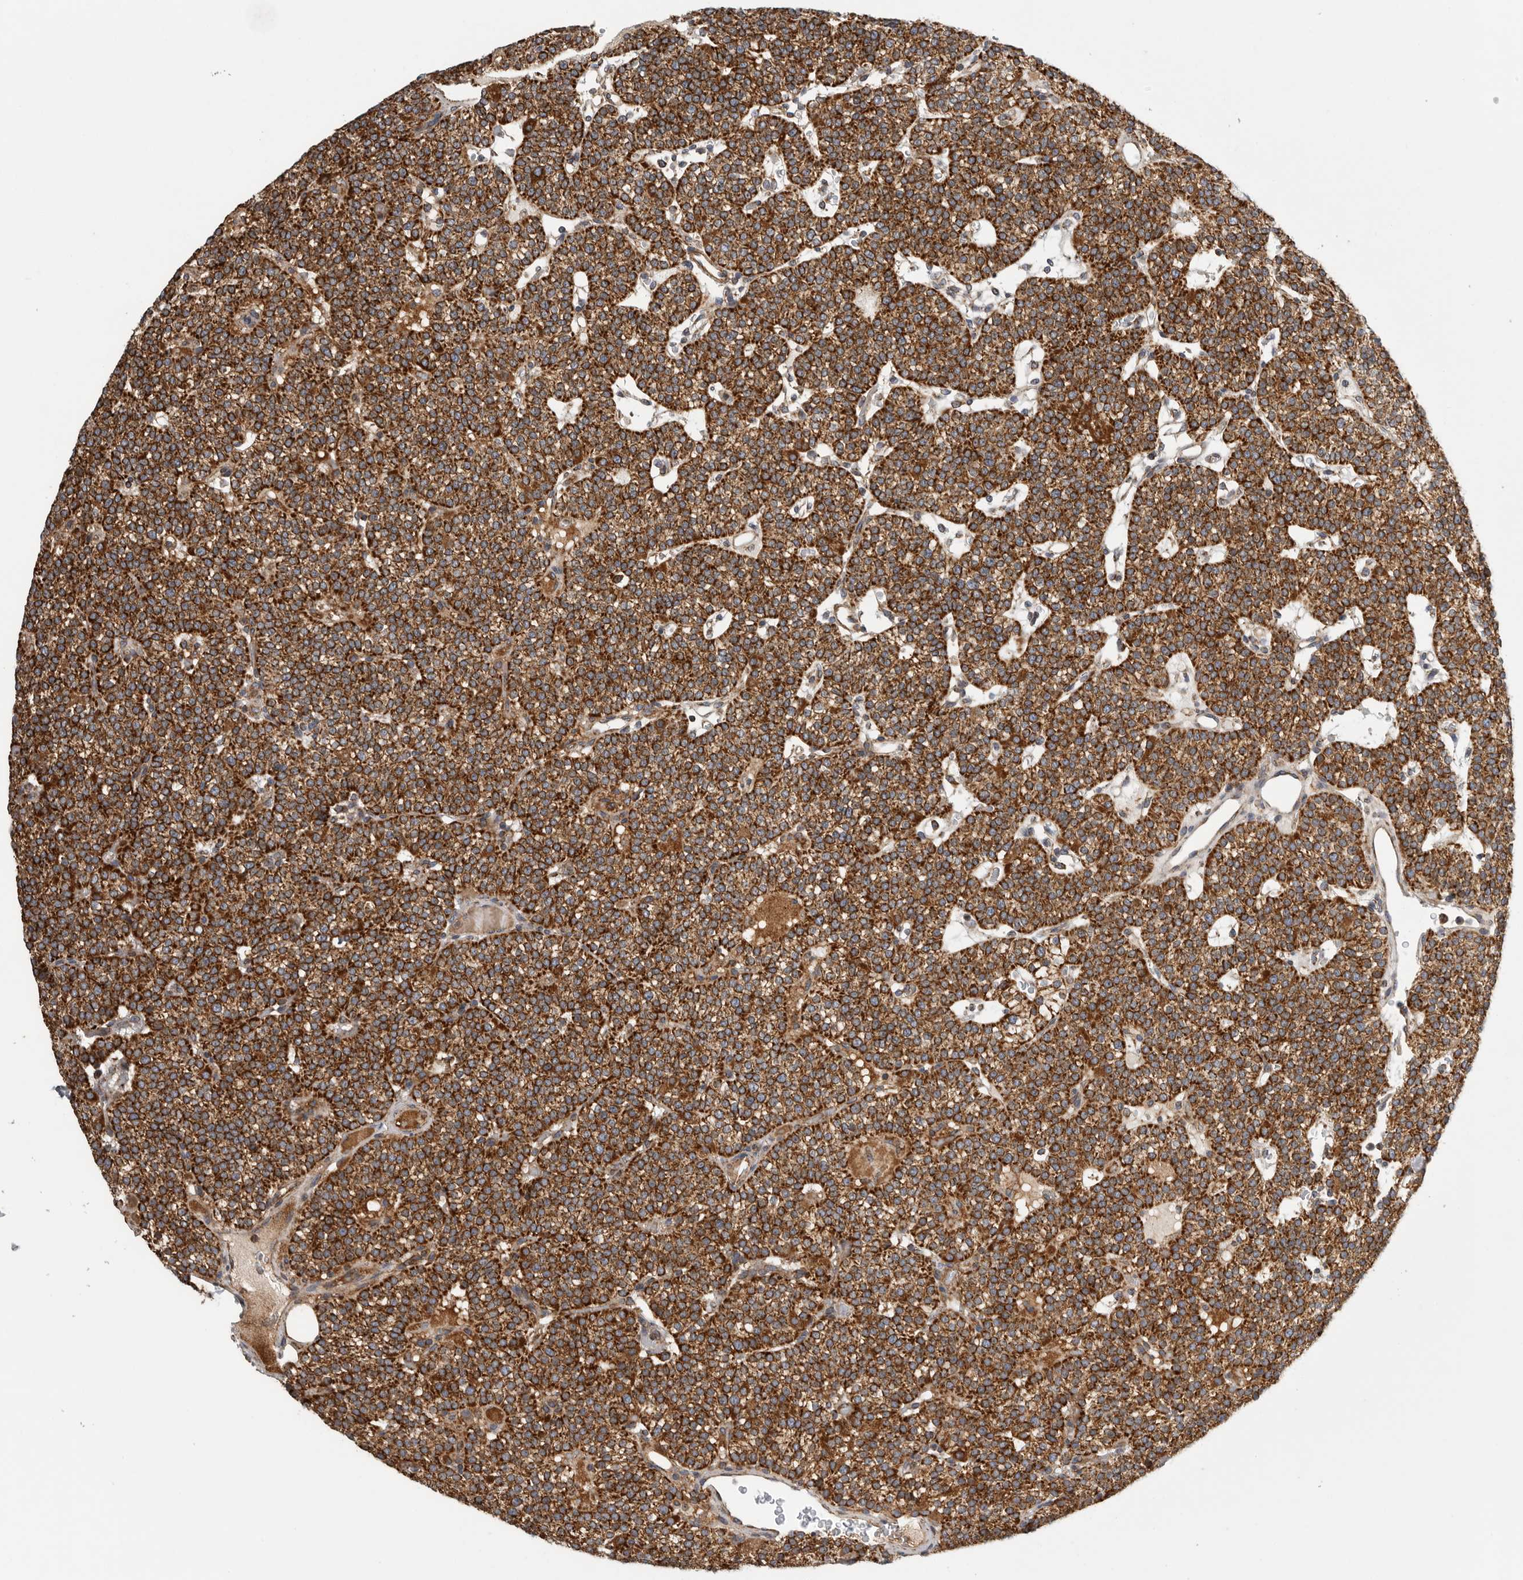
{"staining": {"intensity": "strong", "quantity": ">75%", "location": "cytoplasmic/membranous"}, "tissue": "parathyroid gland", "cell_type": "Glandular cells", "image_type": "normal", "snomed": [{"axis": "morphology", "description": "Normal tissue, NOS"}, {"axis": "topography", "description": "Parathyroid gland"}], "caption": "Protein analysis of normal parathyroid gland demonstrates strong cytoplasmic/membranous positivity in approximately >75% of glandular cells.", "gene": "FKBP8", "patient": {"sex": "male", "age": 83}}